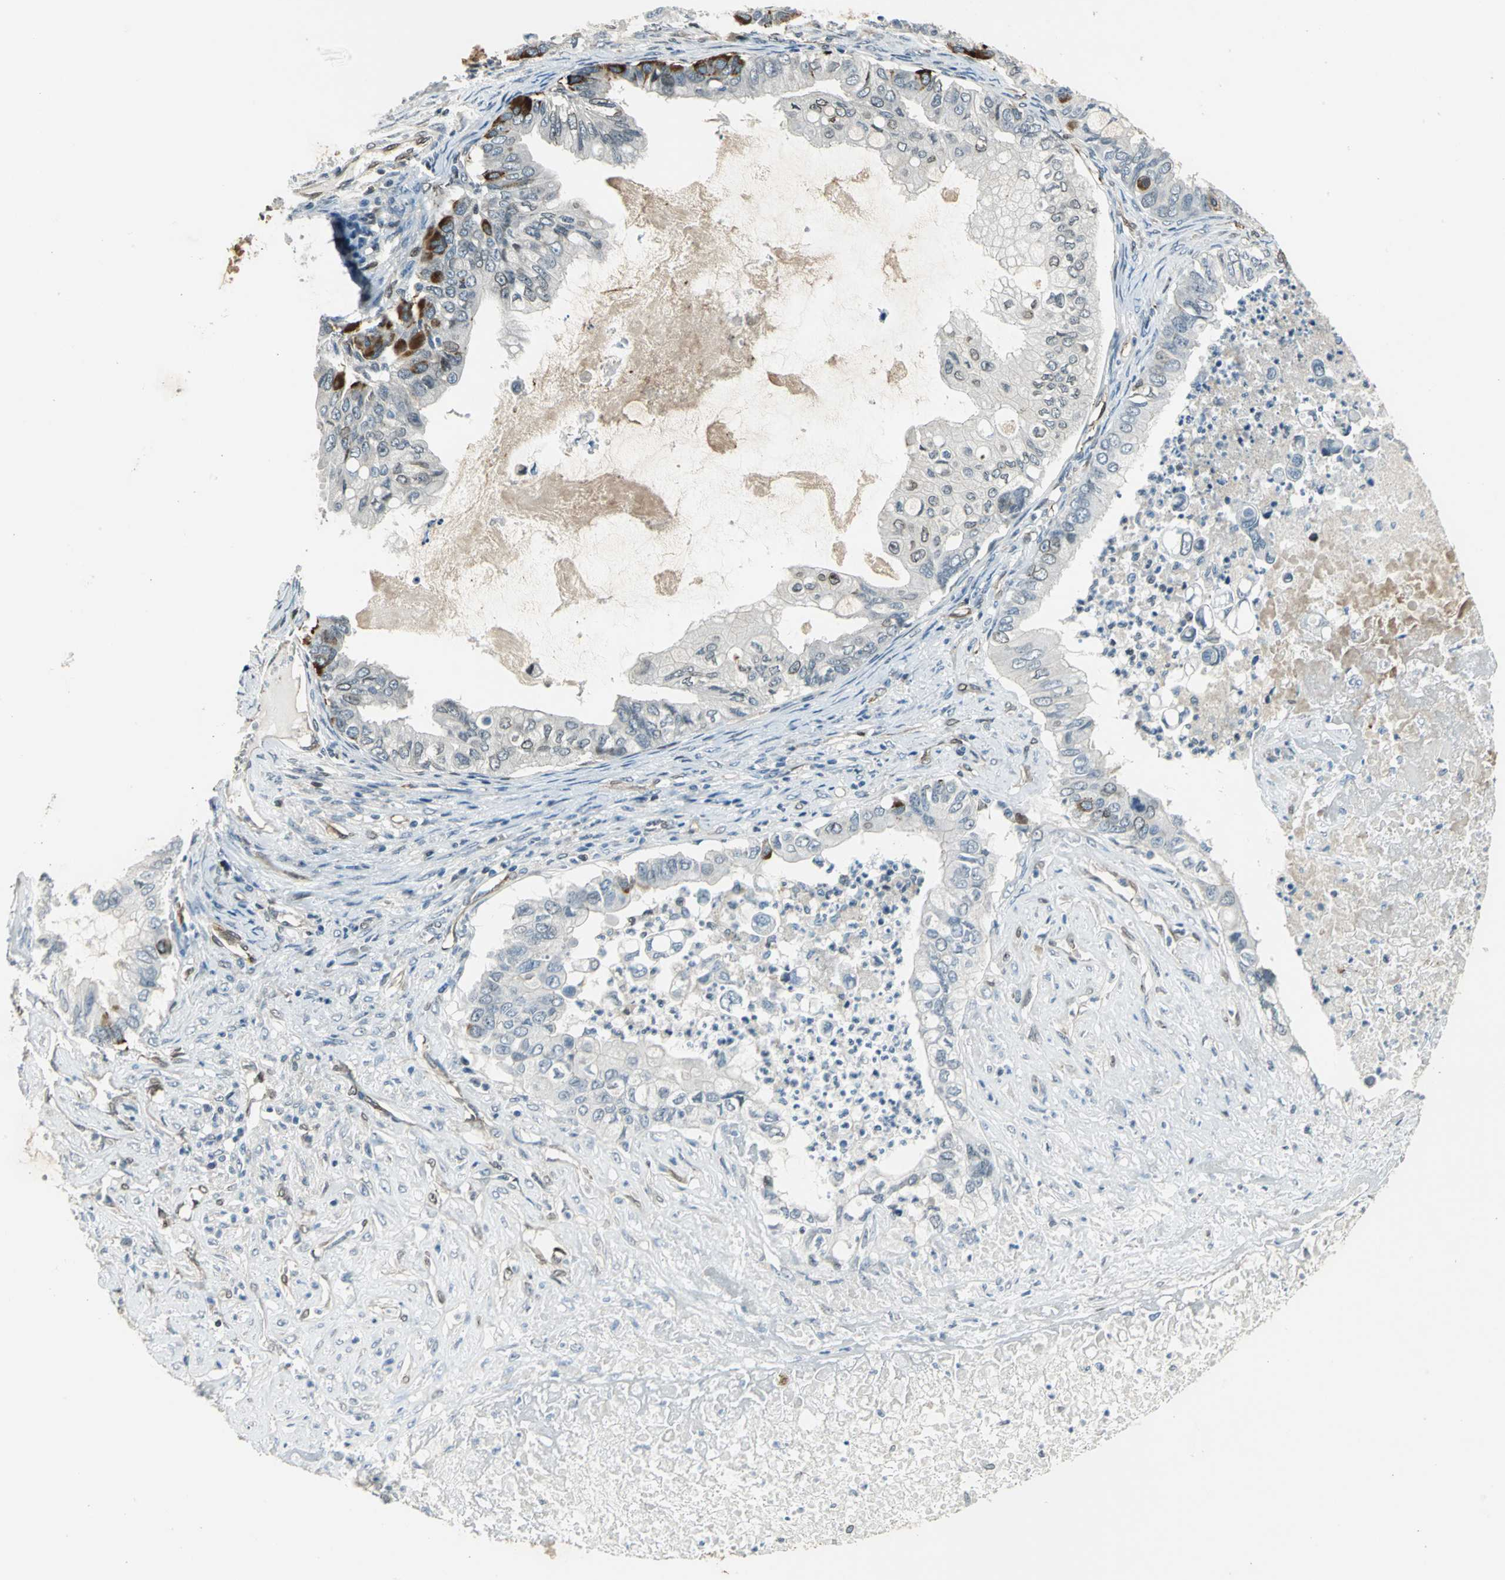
{"staining": {"intensity": "strong", "quantity": "<25%", "location": "cytoplasmic/membranous"}, "tissue": "ovarian cancer", "cell_type": "Tumor cells", "image_type": "cancer", "snomed": [{"axis": "morphology", "description": "Cystadenocarcinoma, mucinous, NOS"}, {"axis": "topography", "description": "Ovary"}], "caption": "A brown stain shows strong cytoplasmic/membranous staining of a protein in ovarian mucinous cystadenocarcinoma tumor cells. The protein is shown in brown color, while the nuclei are stained blue.", "gene": "BRIP1", "patient": {"sex": "female", "age": 80}}